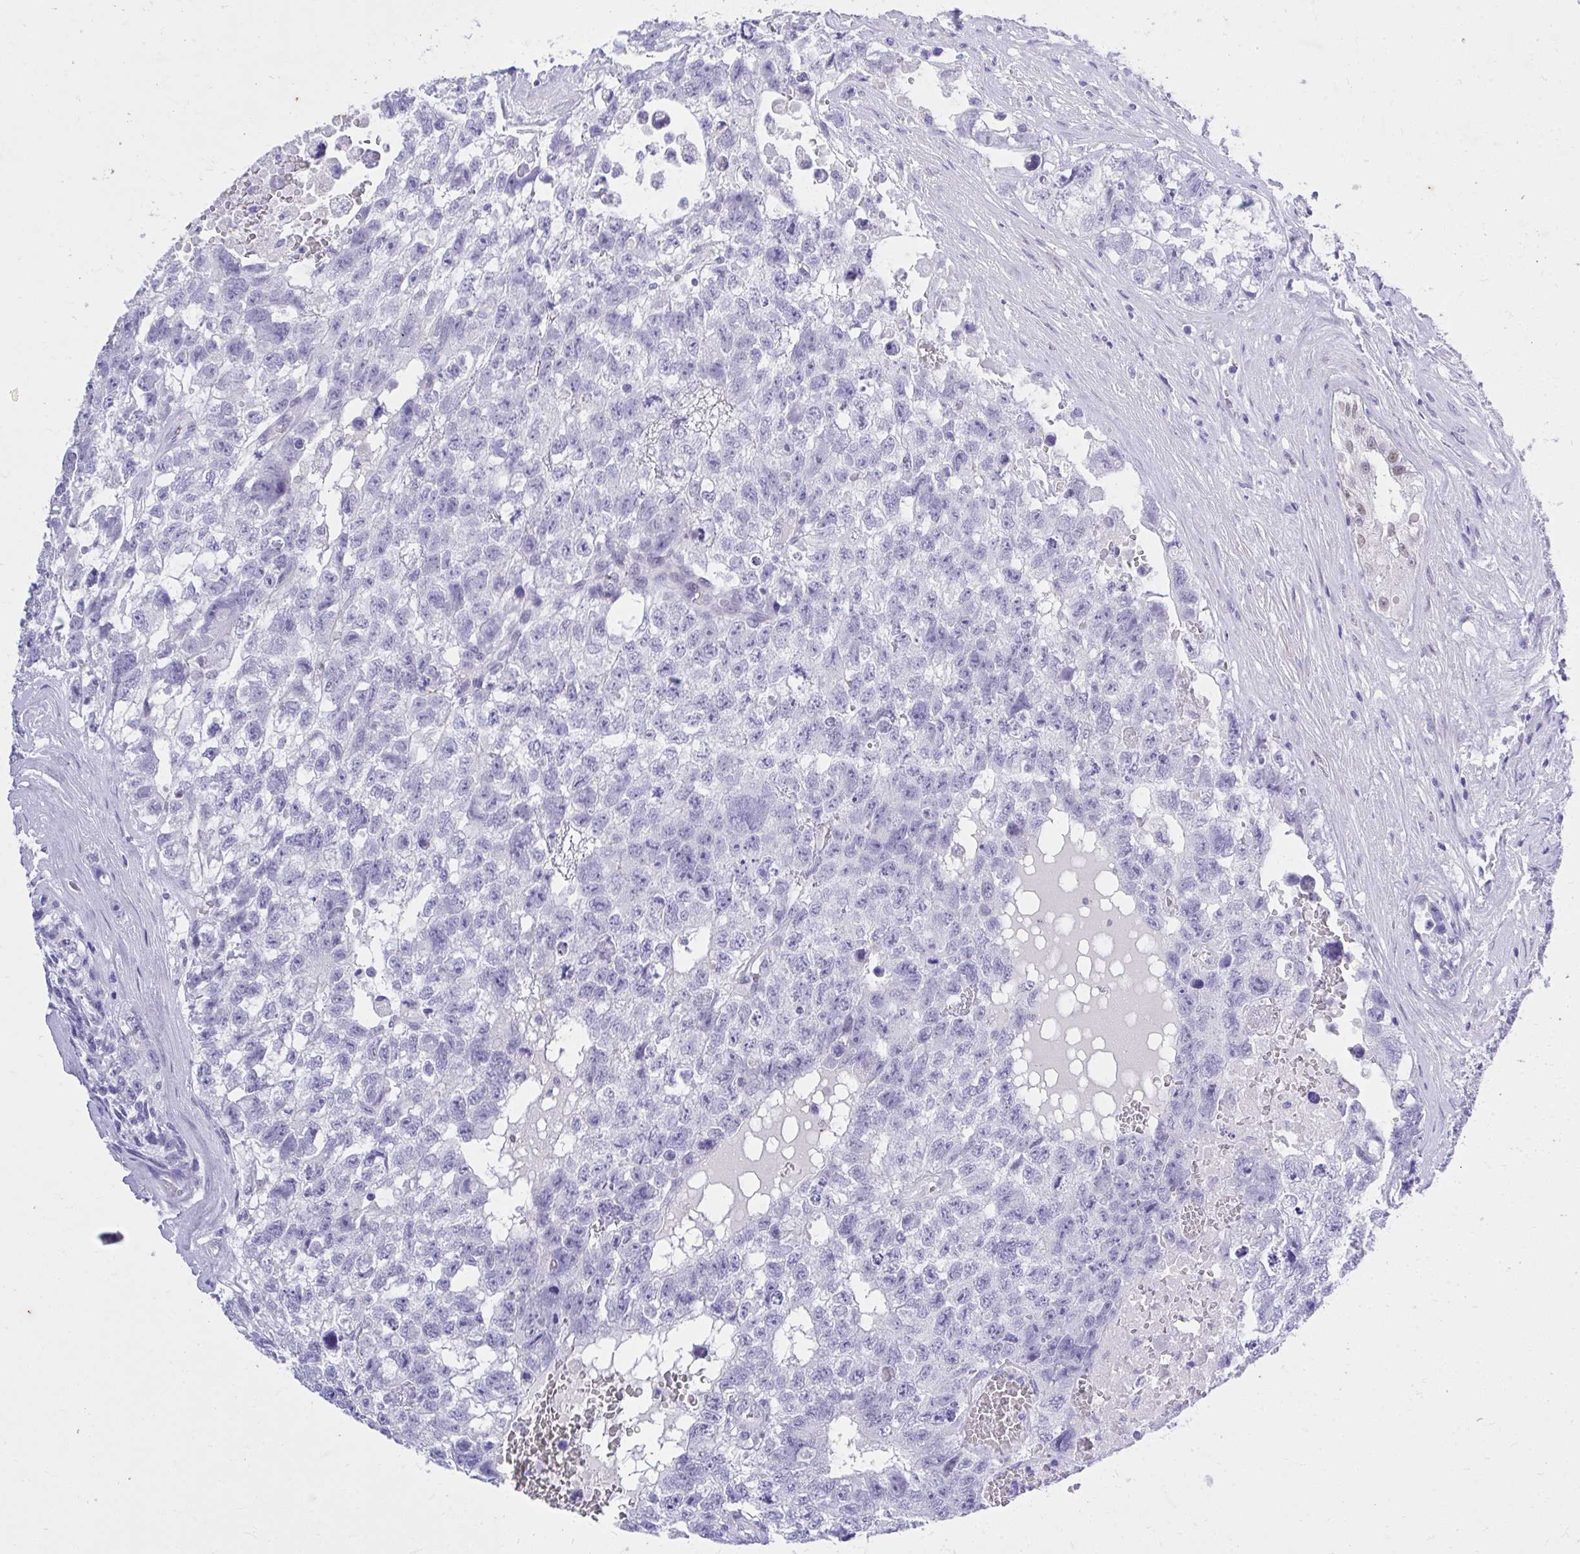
{"staining": {"intensity": "negative", "quantity": "none", "location": "none"}, "tissue": "testis cancer", "cell_type": "Tumor cells", "image_type": "cancer", "snomed": [{"axis": "morphology", "description": "Carcinoma, Embryonal, NOS"}, {"axis": "topography", "description": "Testis"}], "caption": "The immunohistochemistry histopathology image has no significant positivity in tumor cells of testis cancer (embryonal carcinoma) tissue. Nuclei are stained in blue.", "gene": "KLK1", "patient": {"sex": "male", "age": 26}}